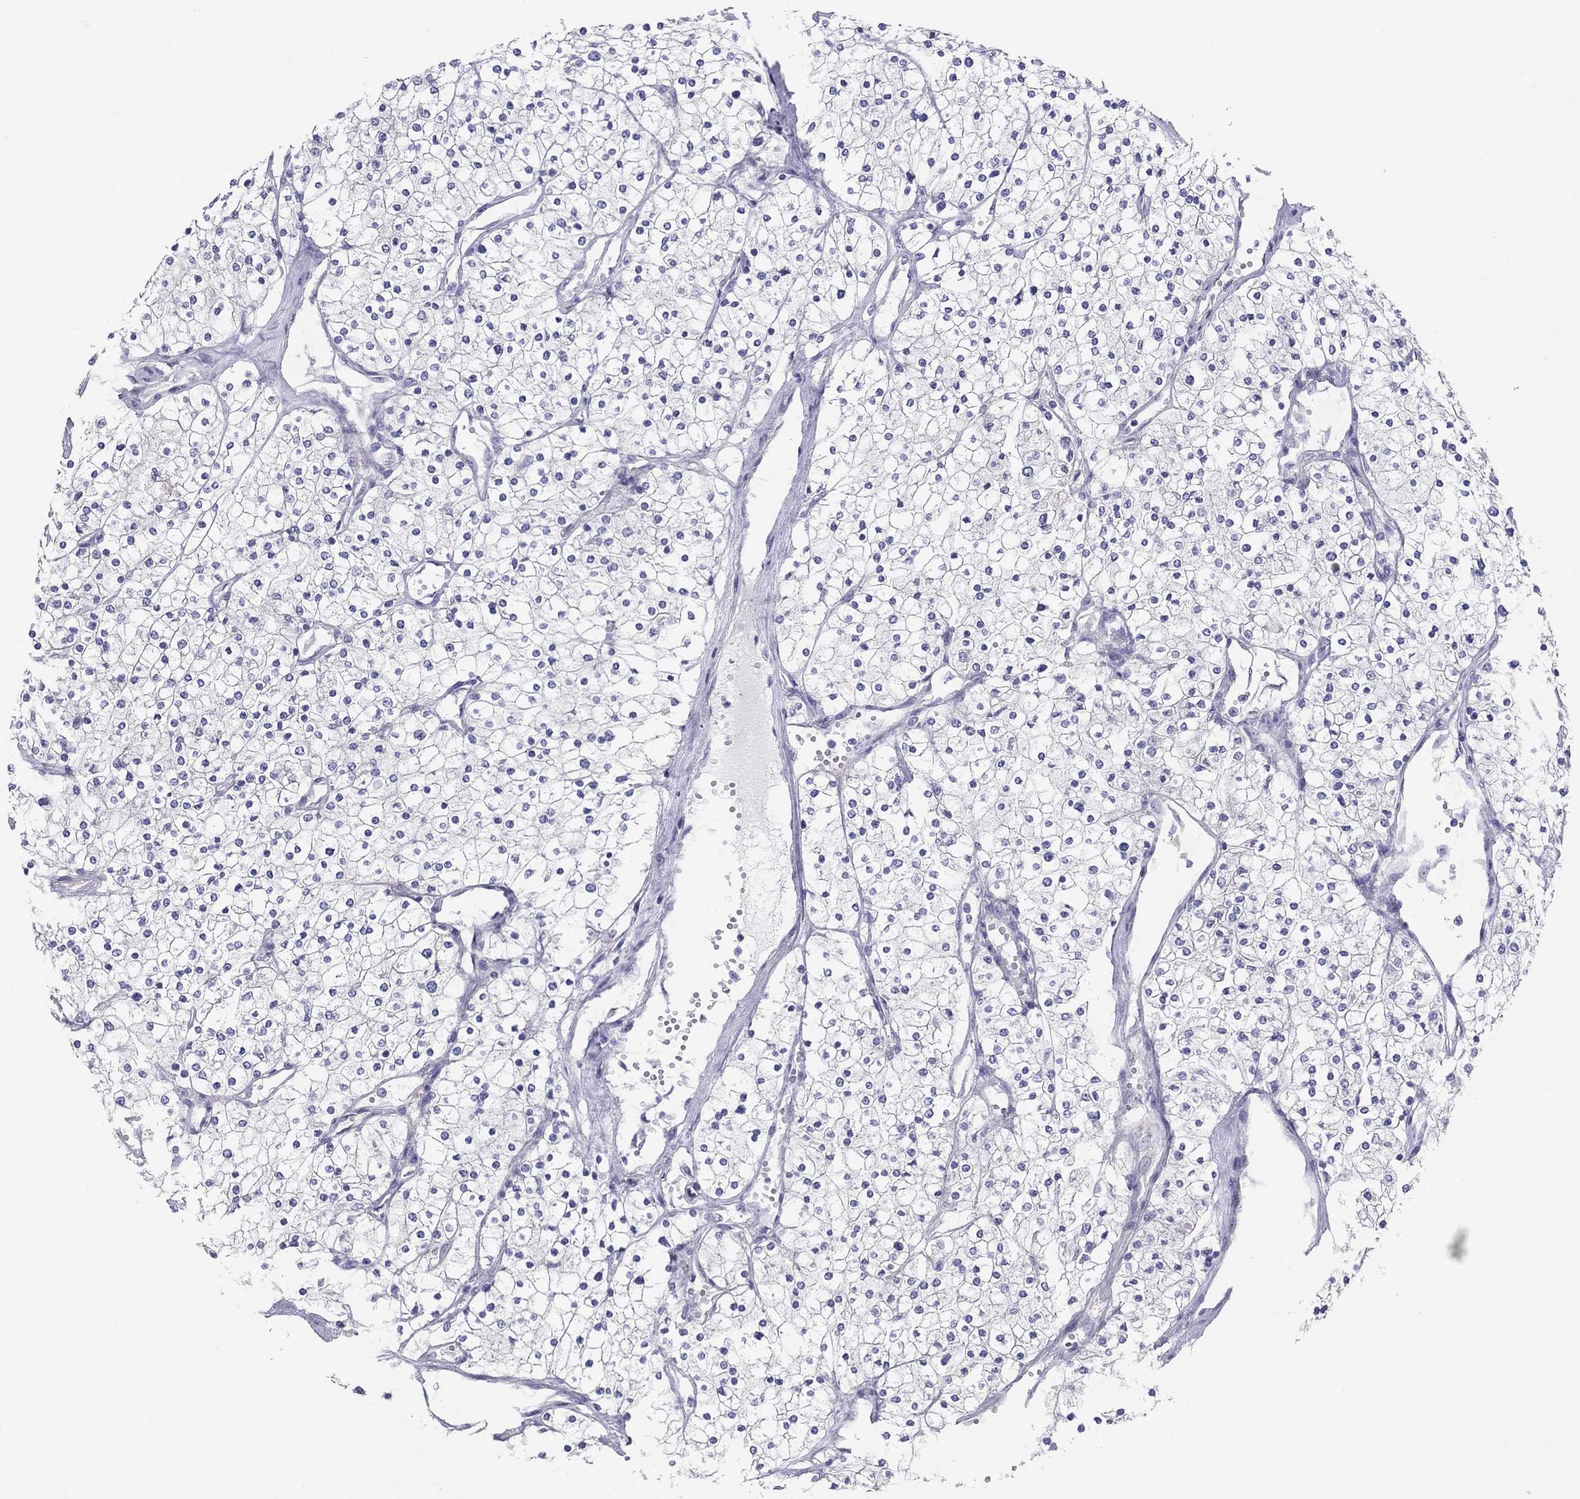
{"staining": {"intensity": "negative", "quantity": "none", "location": "none"}, "tissue": "renal cancer", "cell_type": "Tumor cells", "image_type": "cancer", "snomed": [{"axis": "morphology", "description": "Adenocarcinoma, NOS"}, {"axis": "topography", "description": "Kidney"}], "caption": "The micrograph demonstrates no staining of tumor cells in renal cancer.", "gene": "MGAT4C", "patient": {"sex": "male", "age": 80}}